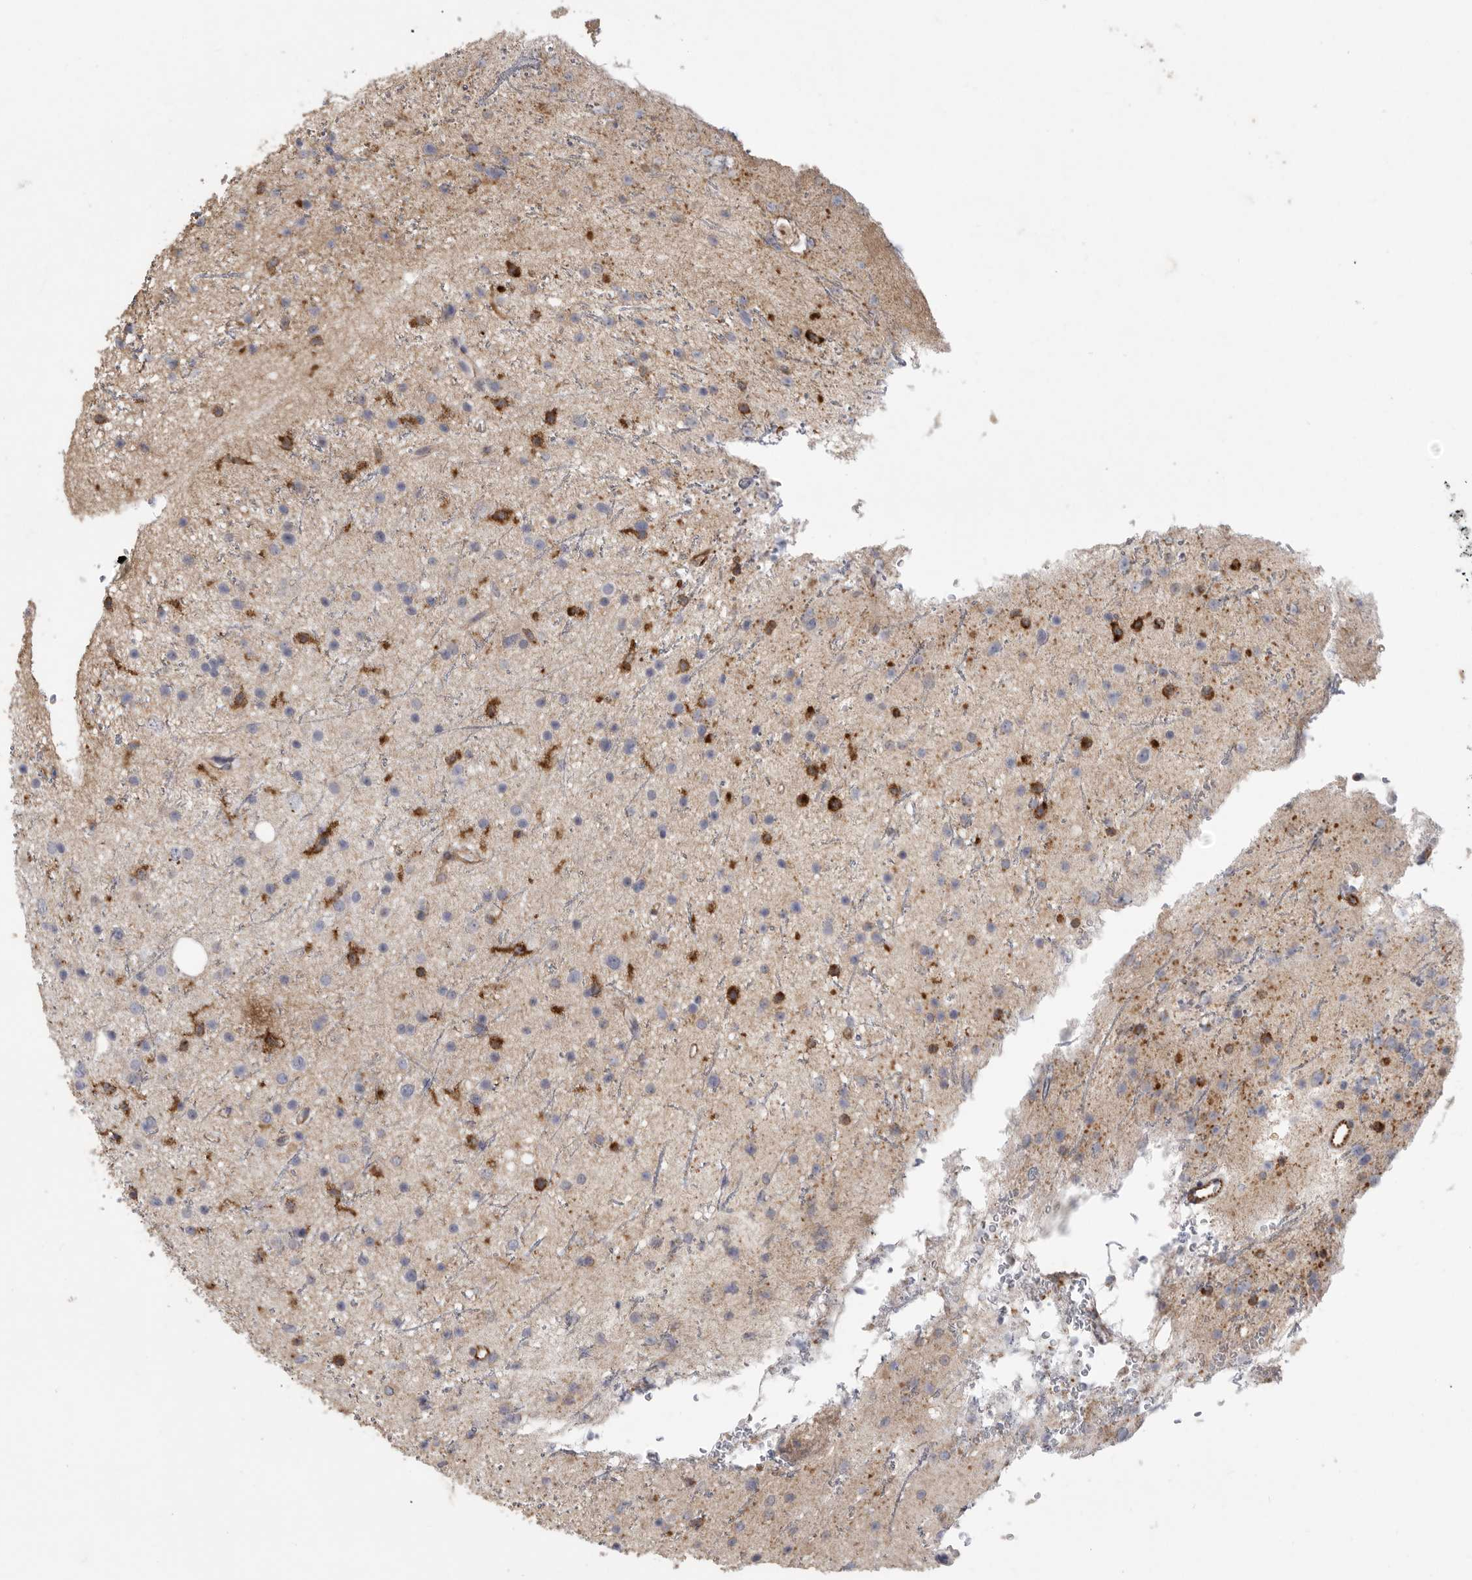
{"staining": {"intensity": "negative", "quantity": "none", "location": "none"}, "tissue": "glioma", "cell_type": "Tumor cells", "image_type": "cancer", "snomed": [{"axis": "morphology", "description": "Glioma, malignant, Low grade"}, {"axis": "topography", "description": "Cerebral cortex"}], "caption": "Histopathology image shows no significant protein expression in tumor cells of malignant low-grade glioma.", "gene": "SIGLEC10", "patient": {"sex": "female", "age": 39}}